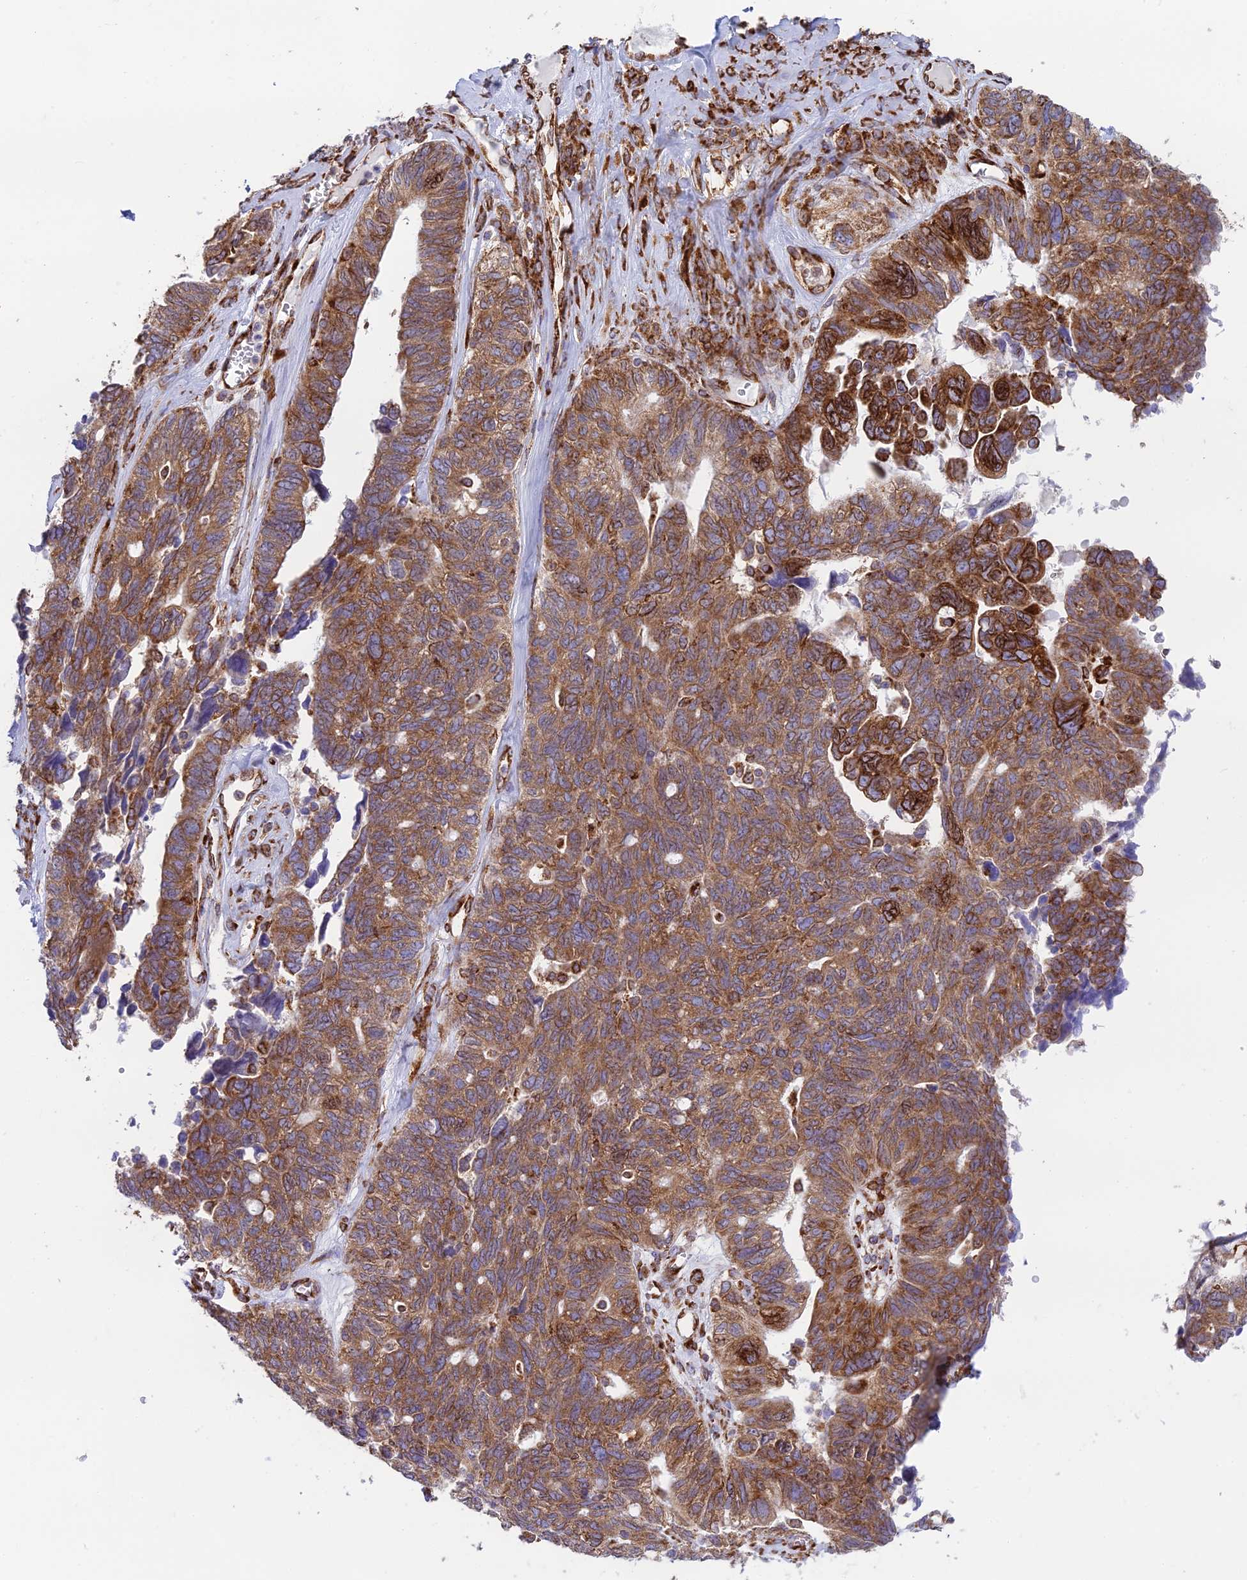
{"staining": {"intensity": "strong", "quantity": ">75%", "location": "cytoplasmic/membranous"}, "tissue": "ovarian cancer", "cell_type": "Tumor cells", "image_type": "cancer", "snomed": [{"axis": "morphology", "description": "Cystadenocarcinoma, serous, NOS"}, {"axis": "topography", "description": "Ovary"}], "caption": "Serous cystadenocarcinoma (ovarian) was stained to show a protein in brown. There is high levels of strong cytoplasmic/membranous positivity in about >75% of tumor cells. Nuclei are stained in blue.", "gene": "CCDC69", "patient": {"sex": "female", "age": 79}}